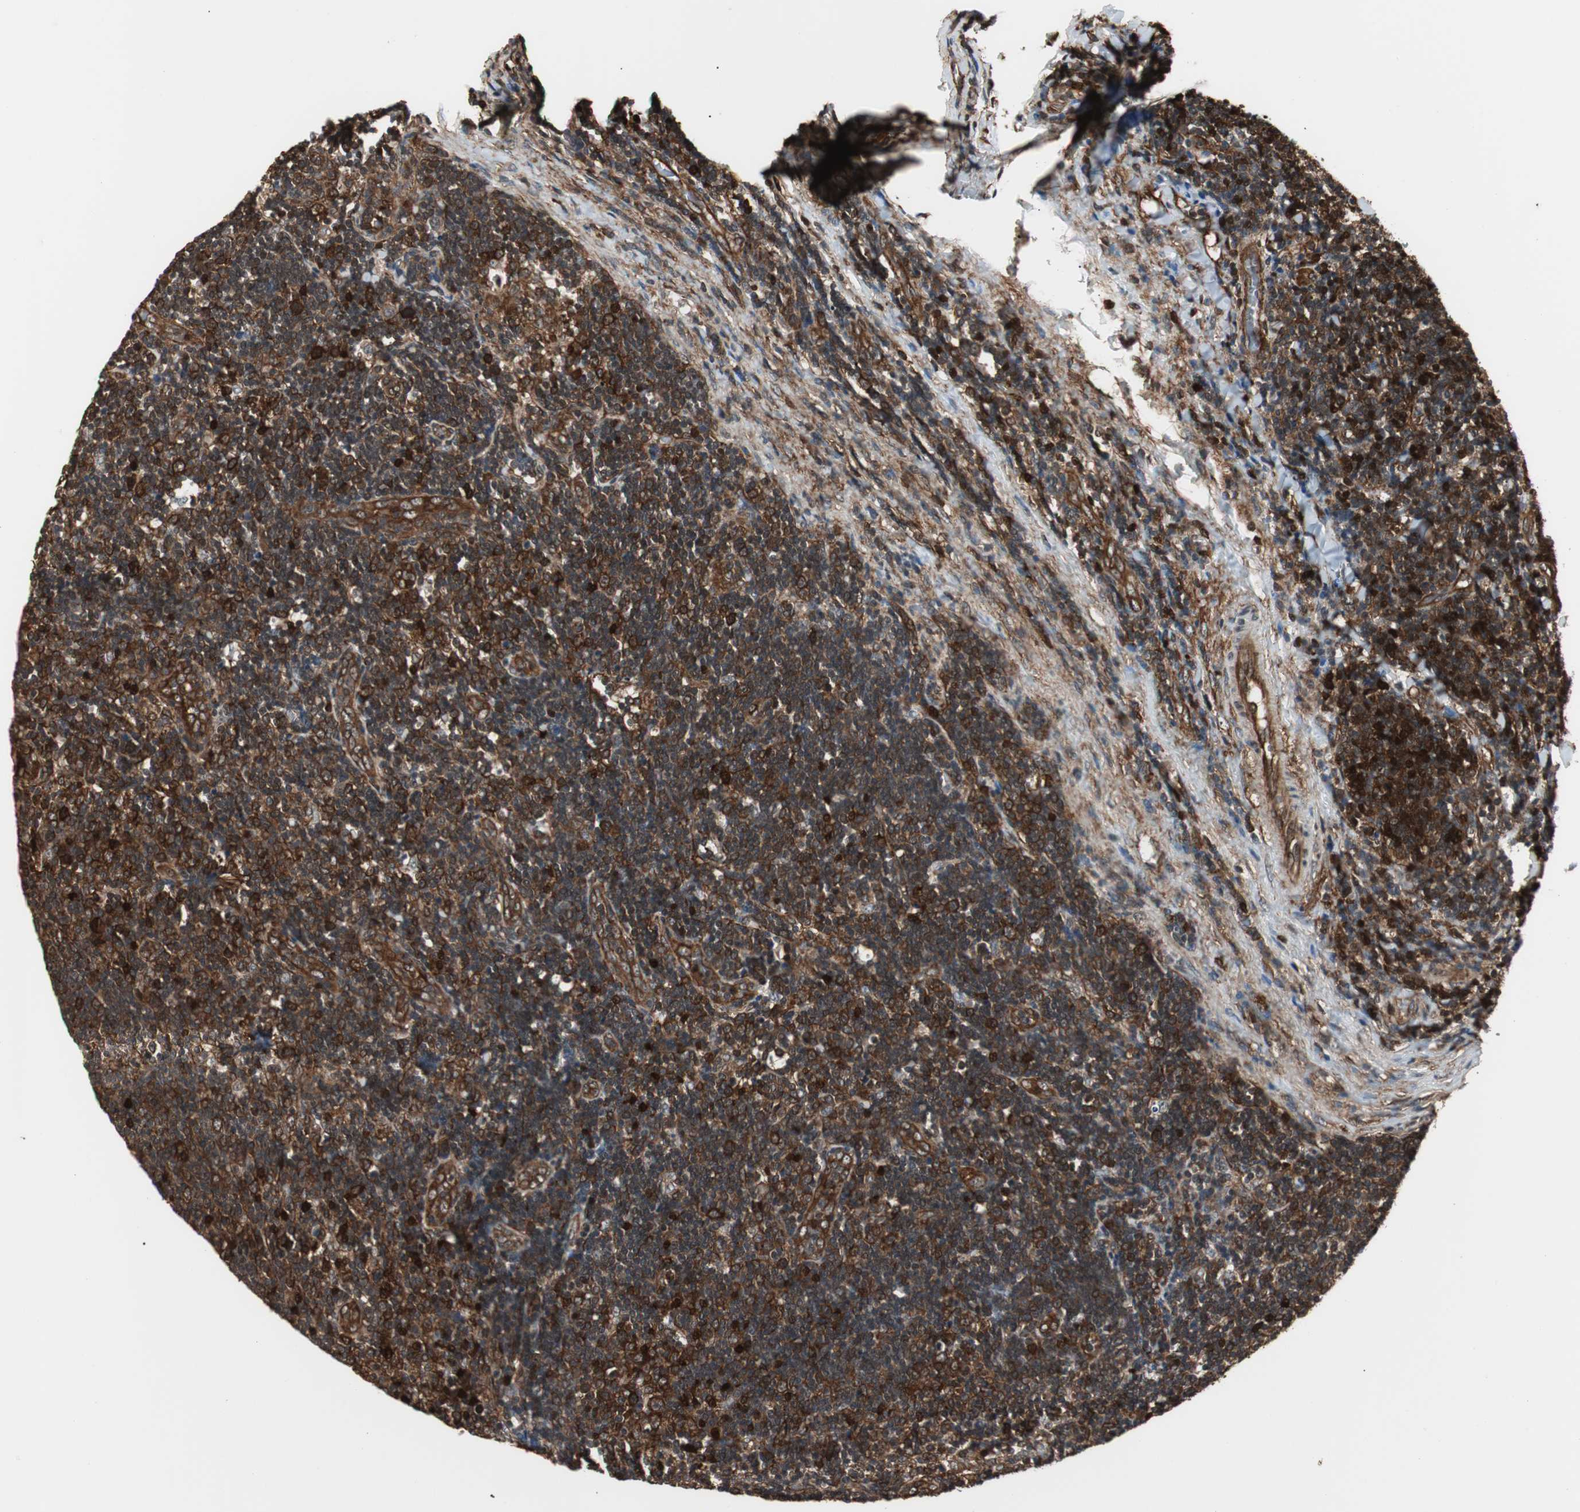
{"staining": {"intensity": "strong", "quantity": ">75%", "location": "cytoplasmic/membranous"}, "tissue": "lymph node", "cell_type": "Germinal center cells", "image_type": "normal", "snomed": [{"axis": "morphology", "description": "Normal tissue, NOS"}, {"axis": "topography", "description": "Lymph node"}, {"axis": "topography", "description": "Salivary gland"}], "caption": "Strong cytoplasmic/membranous staining for a protein is appreciated in approximately >75% of germinal center cells of normal lymph node using IHC.", "gene": "PTPN11", "patient": {"sex": "male", "age": 8}}